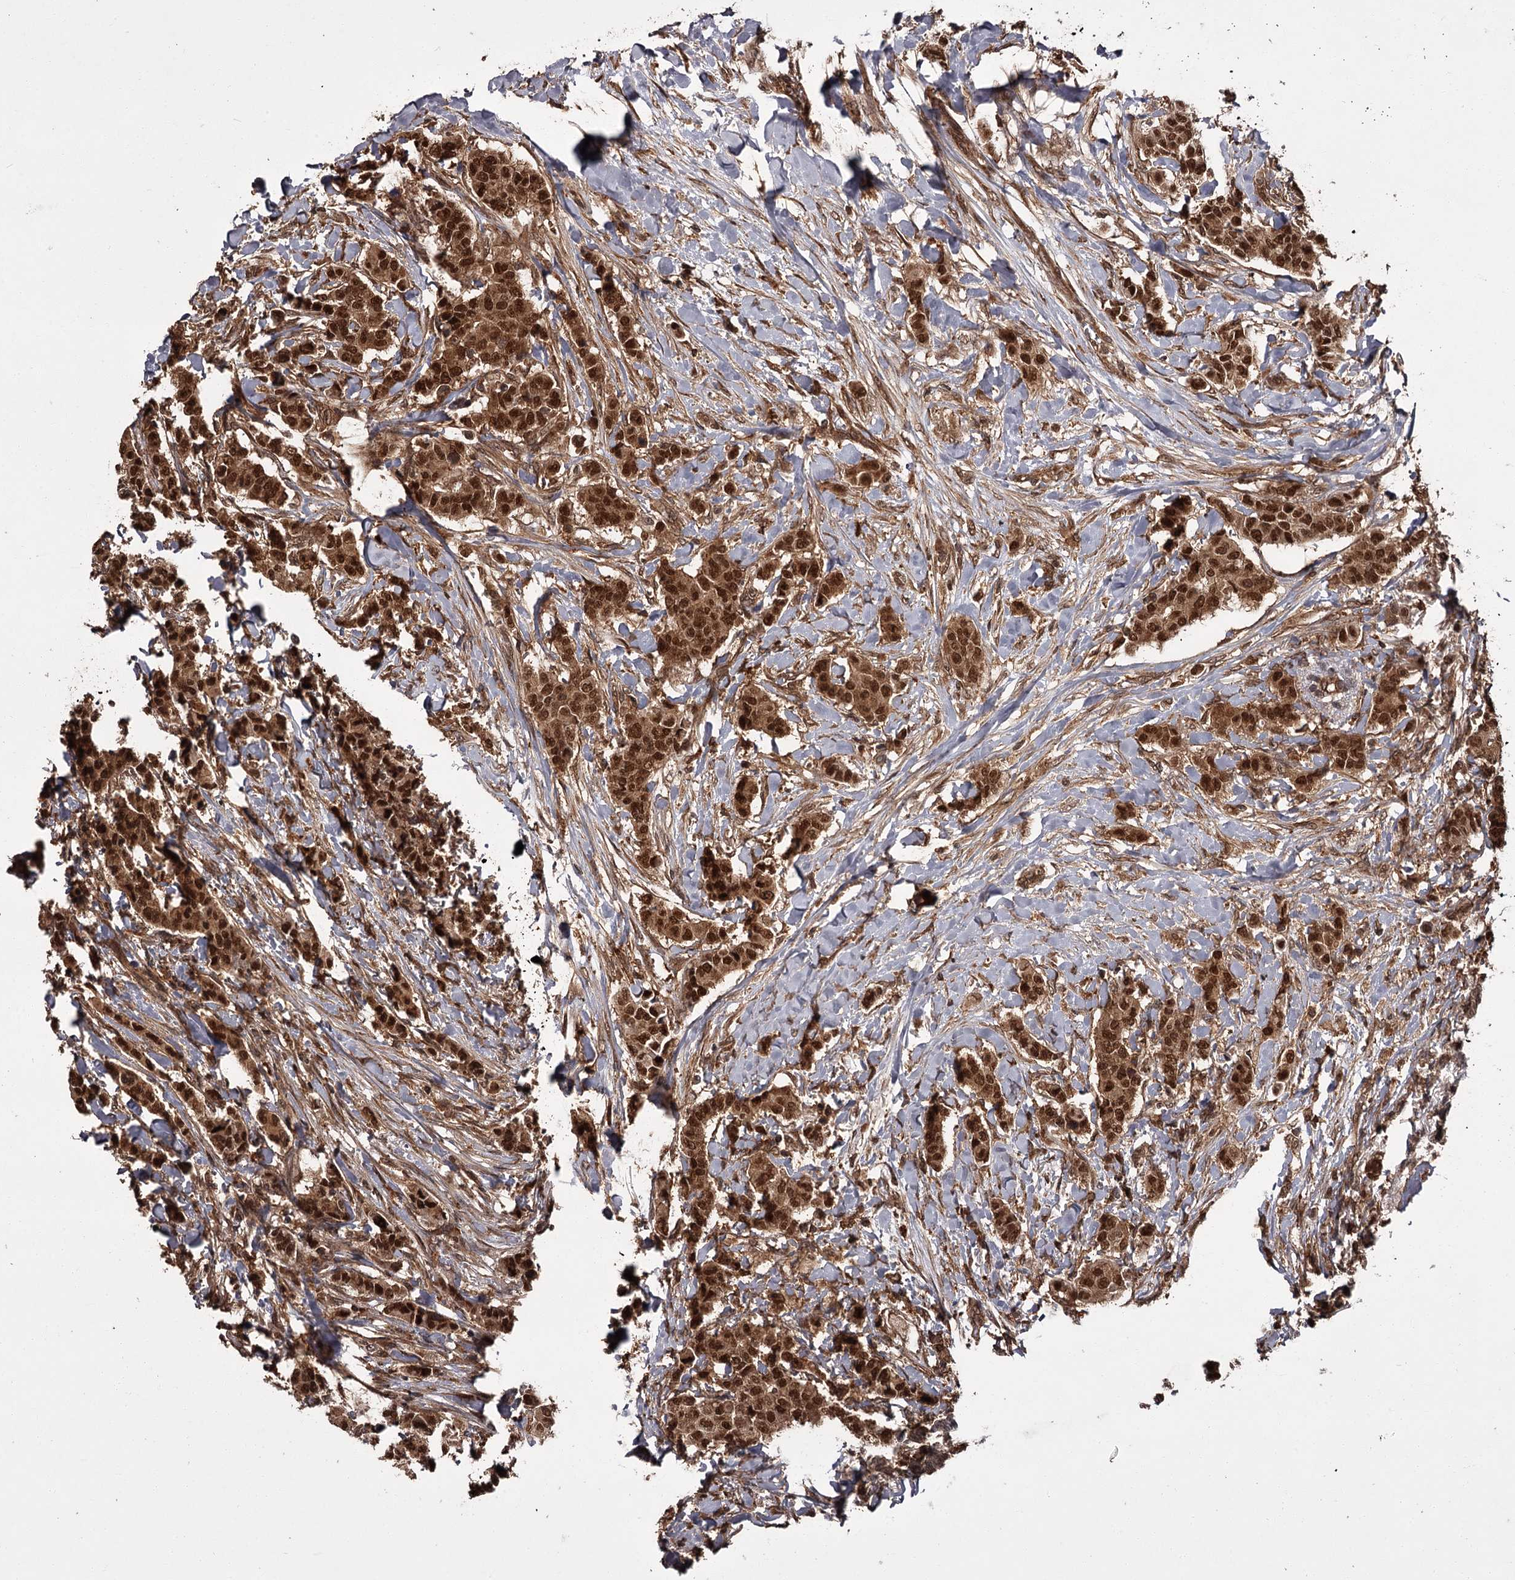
{"staining": {"intensity": "moderate", "quantity": ">75%", "location": "cytoplasmic/membranous,nuclear"}, "tissue": "breast cancer", "cell_type": "Tumor cells", "image_type": "cancer", "snomed": [{"axis": "morphology", "description": "Duct carcinoma"}, {"axis": "topography", "description": "Breast"}], "caption": "Immunohistochemistry (DAB (3,3'-diaminobenzidine)) staining of human invasive ductal carcinoma (breast) demonstrates moderate cytoplasmic/membranous and nuclear protein expression in approximately >75% of tumor cells.", "gene": "TBC1D23", "patient": {"sex": "female", "age": 40}}